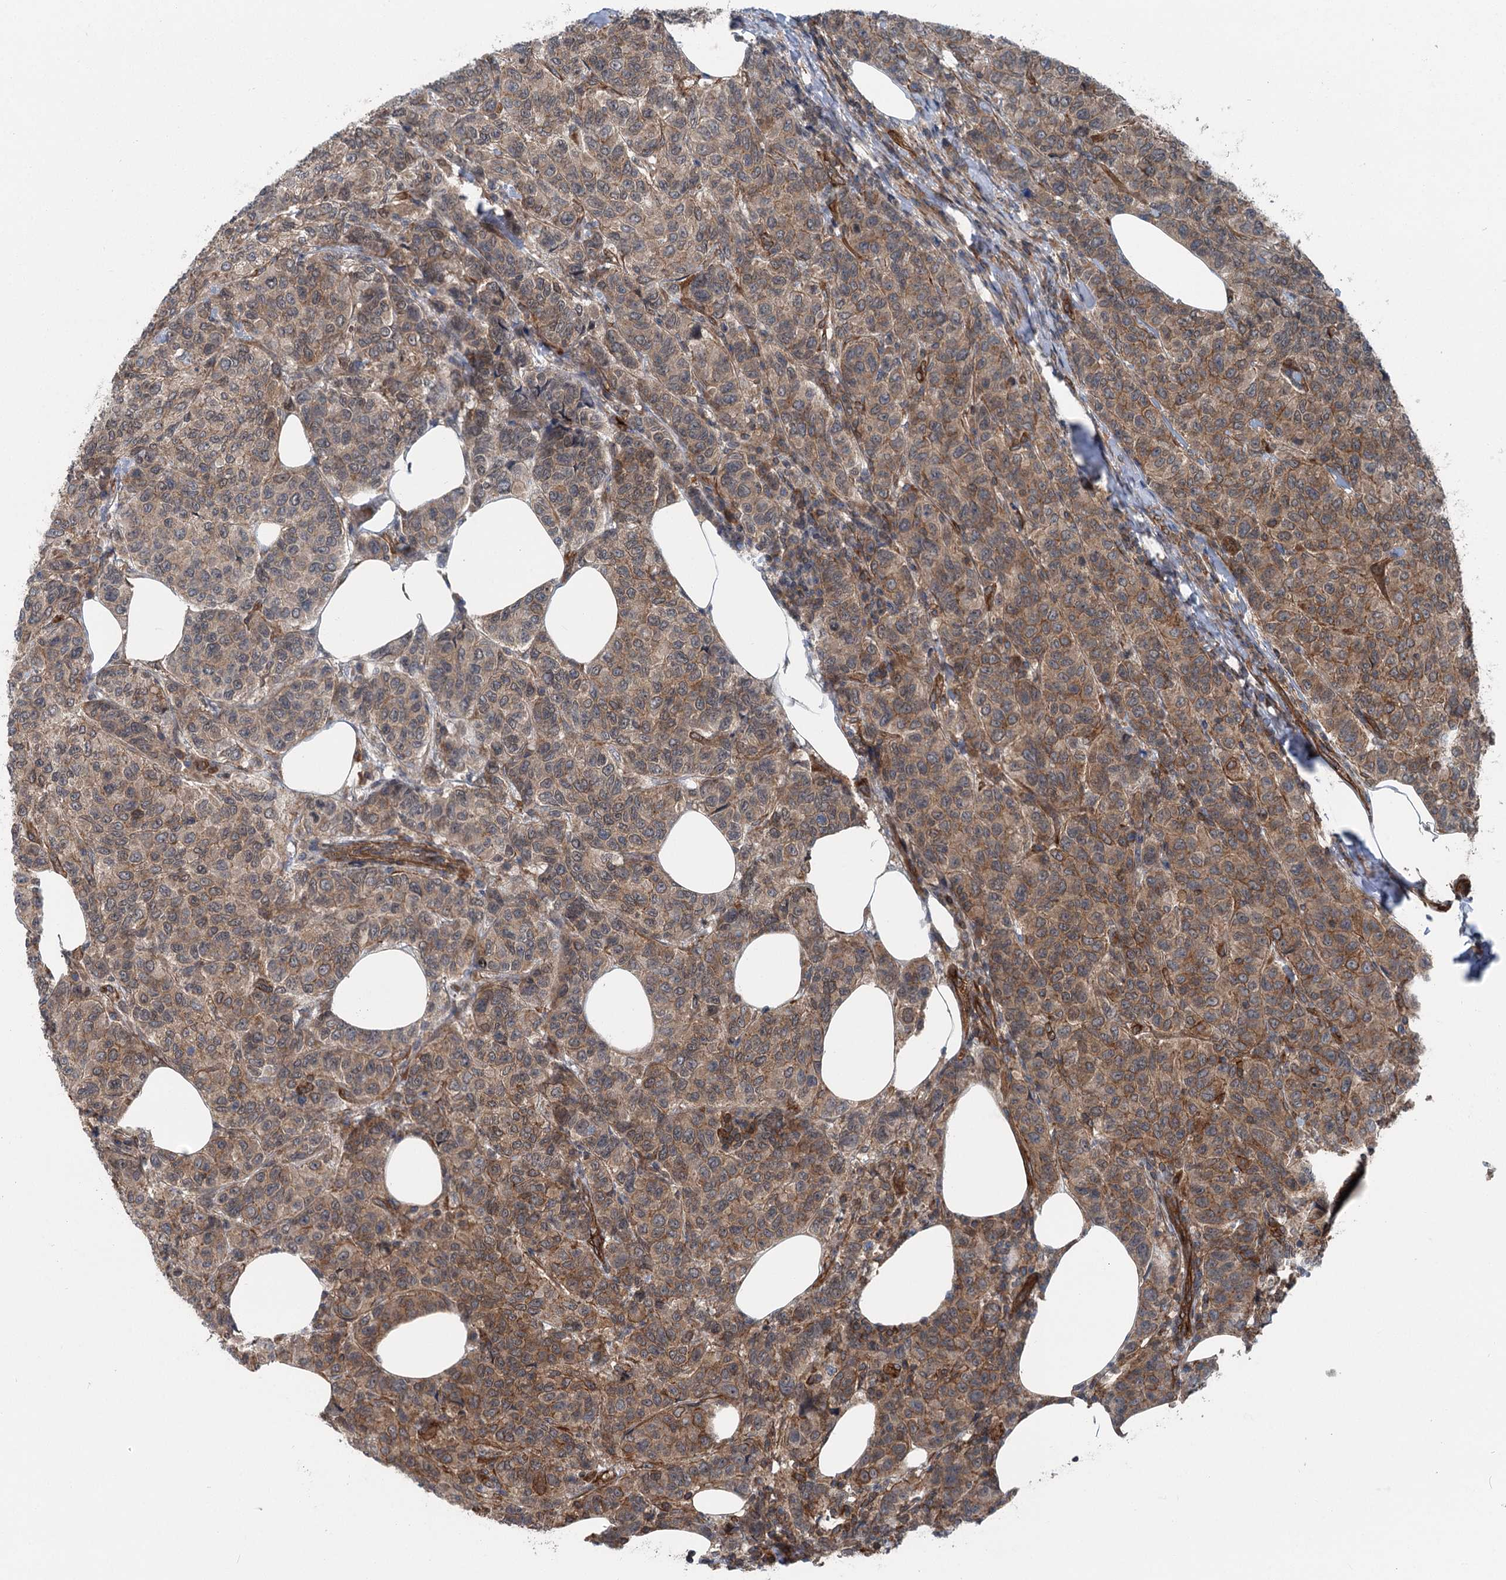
{"staining": {"intensity": "moderate", "quantity": ">75%", "location": "cytoplasmic/membranous"}, "tissue": "breast cancer", "cell_type": "Tumor cells", "image_type": "cancer", "snomed": [{"axis": "morphology", "description": "Duct carcinoma"}, {"axis": "topography", "description": "Breast"}], "caption": "Tumor cells reveal medium levels of moderate cytoplasmic/membranous expression in approximately >75% of cells in human invasive ductal carcinoma (breast).", "gene": "IQSEC1", "patient": {"sex": "female", "age": 55}}